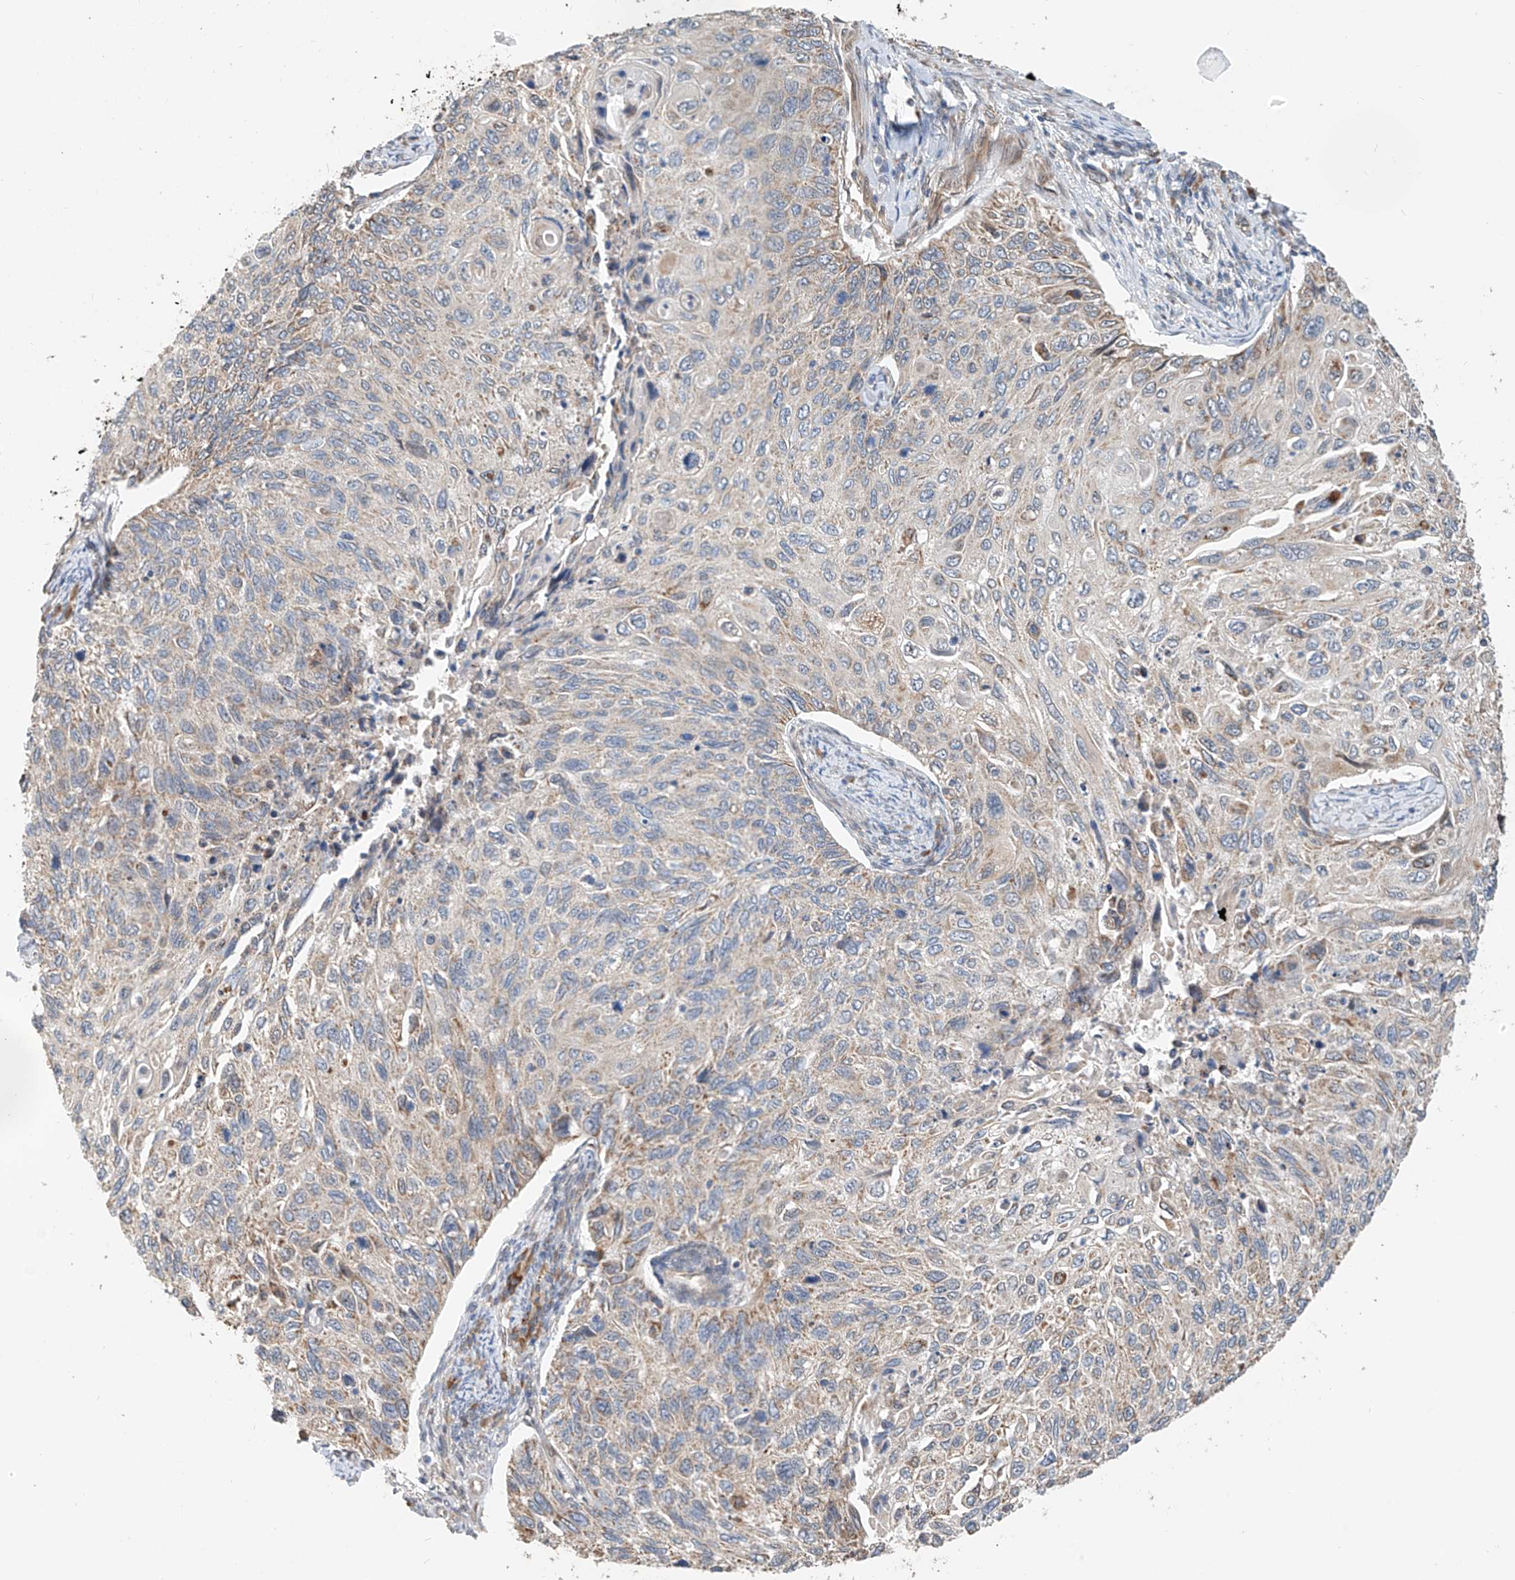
{"staining": {"intensity": "weak", "quantity": "<25%", "location": "cytoplasmic/membranous"}, "tissue": "cervical cancer", "cell_type": "Tumor cells", "image_type": "cancer", "snomed": [{"axis": "morphology", "description": "Squamous cell carcinoma, NOS"}, {"axis": "topography", "description": "Cervix"}], "caption": "Protein analysis of cervical squamous cell carcinoma exhibits no significant expression in tumor cells.", "gene": "PPA2", "patient": {"sex": "female", "age": 70}}